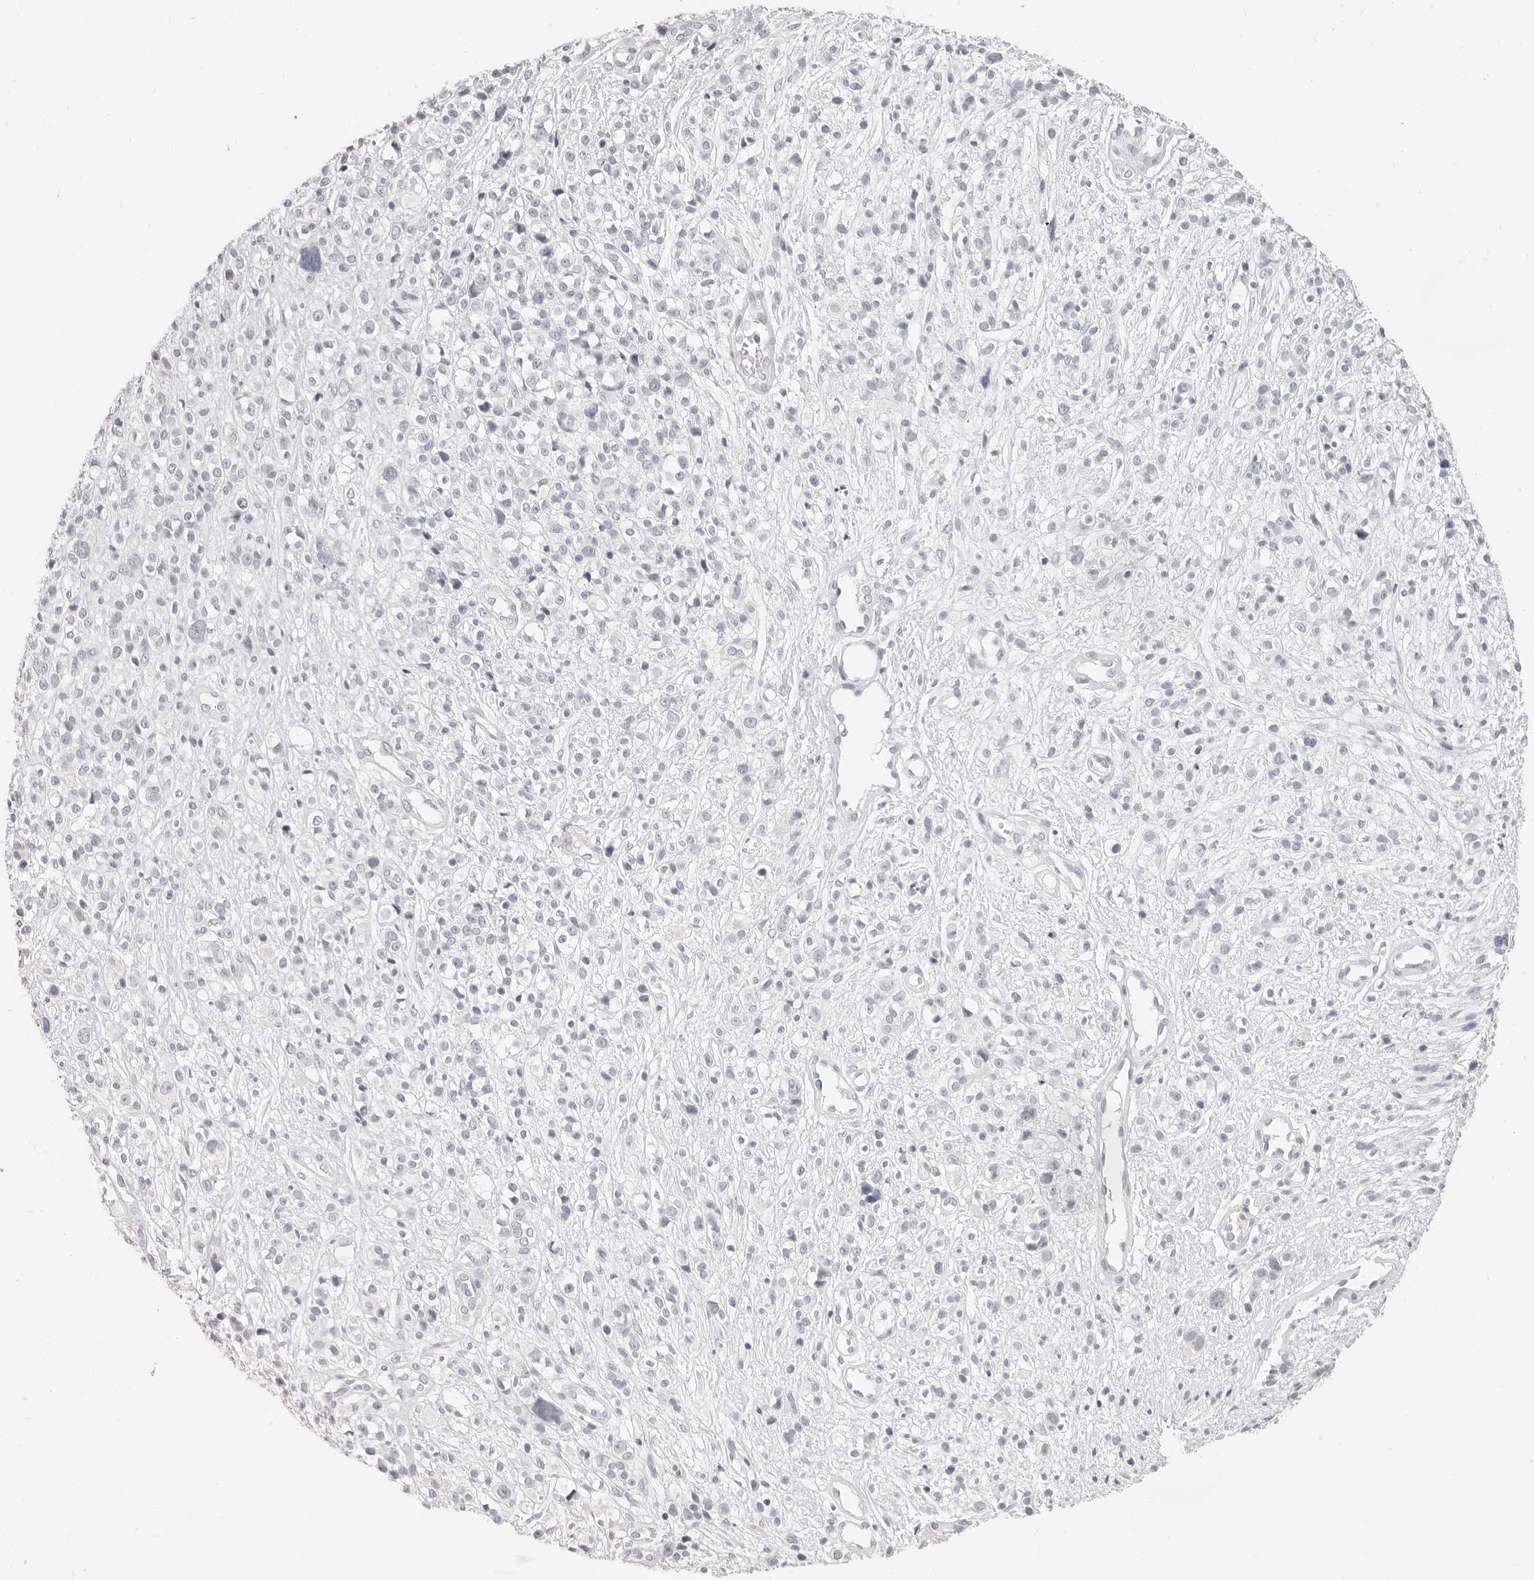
{"staining": {"intensity": "negative", "quantity": "none", "location": "none"}, "tissue": "melanoma", "cell_type": "Tumor cells", "image_type": "cancer", "snomed": [{"axis": "morphology", "description": "Malignant melanoma, NOS"}, {"axis": "topography", "description": "Skin"}], "caption": "DAB (3,3'-diaminobenzidine) immunohistochemical staining of human malignant melanoma demonstrates no significant positivity in tumor cells.", "gene": "EPCAM", "patient": {"sex": "female", "age": 55}}